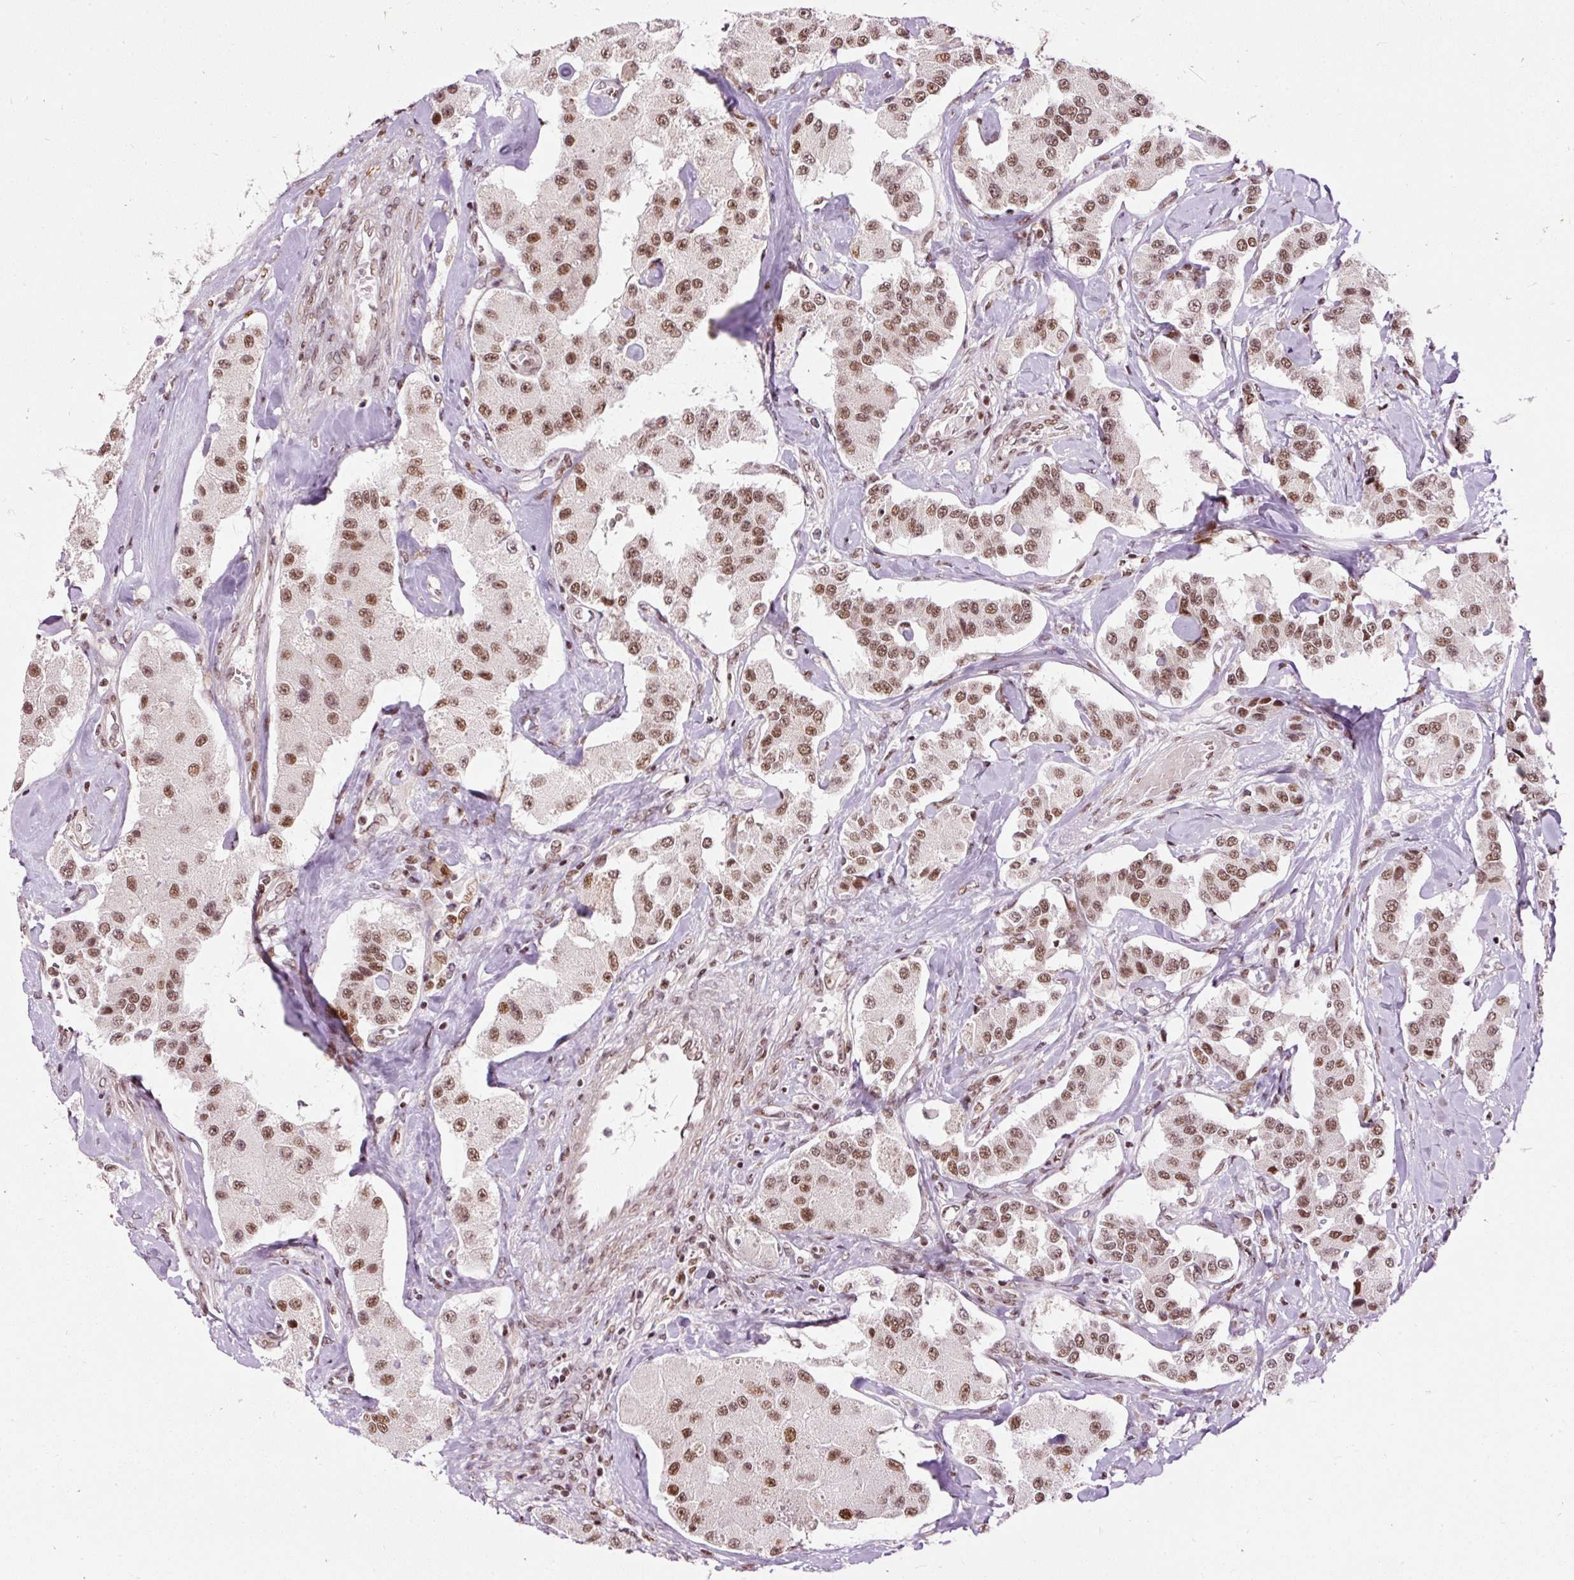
{"staining": {"intensity": "moderate", "quantity": ">75%", "location": "nuclear"}, "tissue": "carcinoid", "cell_type": "Tumor cells", "image_type": "cancer", "snomed": [{"axis": "morphology", "description": "Carcinoid, malignant, NOS"}, {"axis": "topography", "description": "Pancreas"}], "caption": "This is an image of immunohistochemistry staining of carcinoid, which shows moderate expression in the nuclear of tumor cells.", "gene": "HNRNPC", "patient": {"sex": "male", "age": 41}}